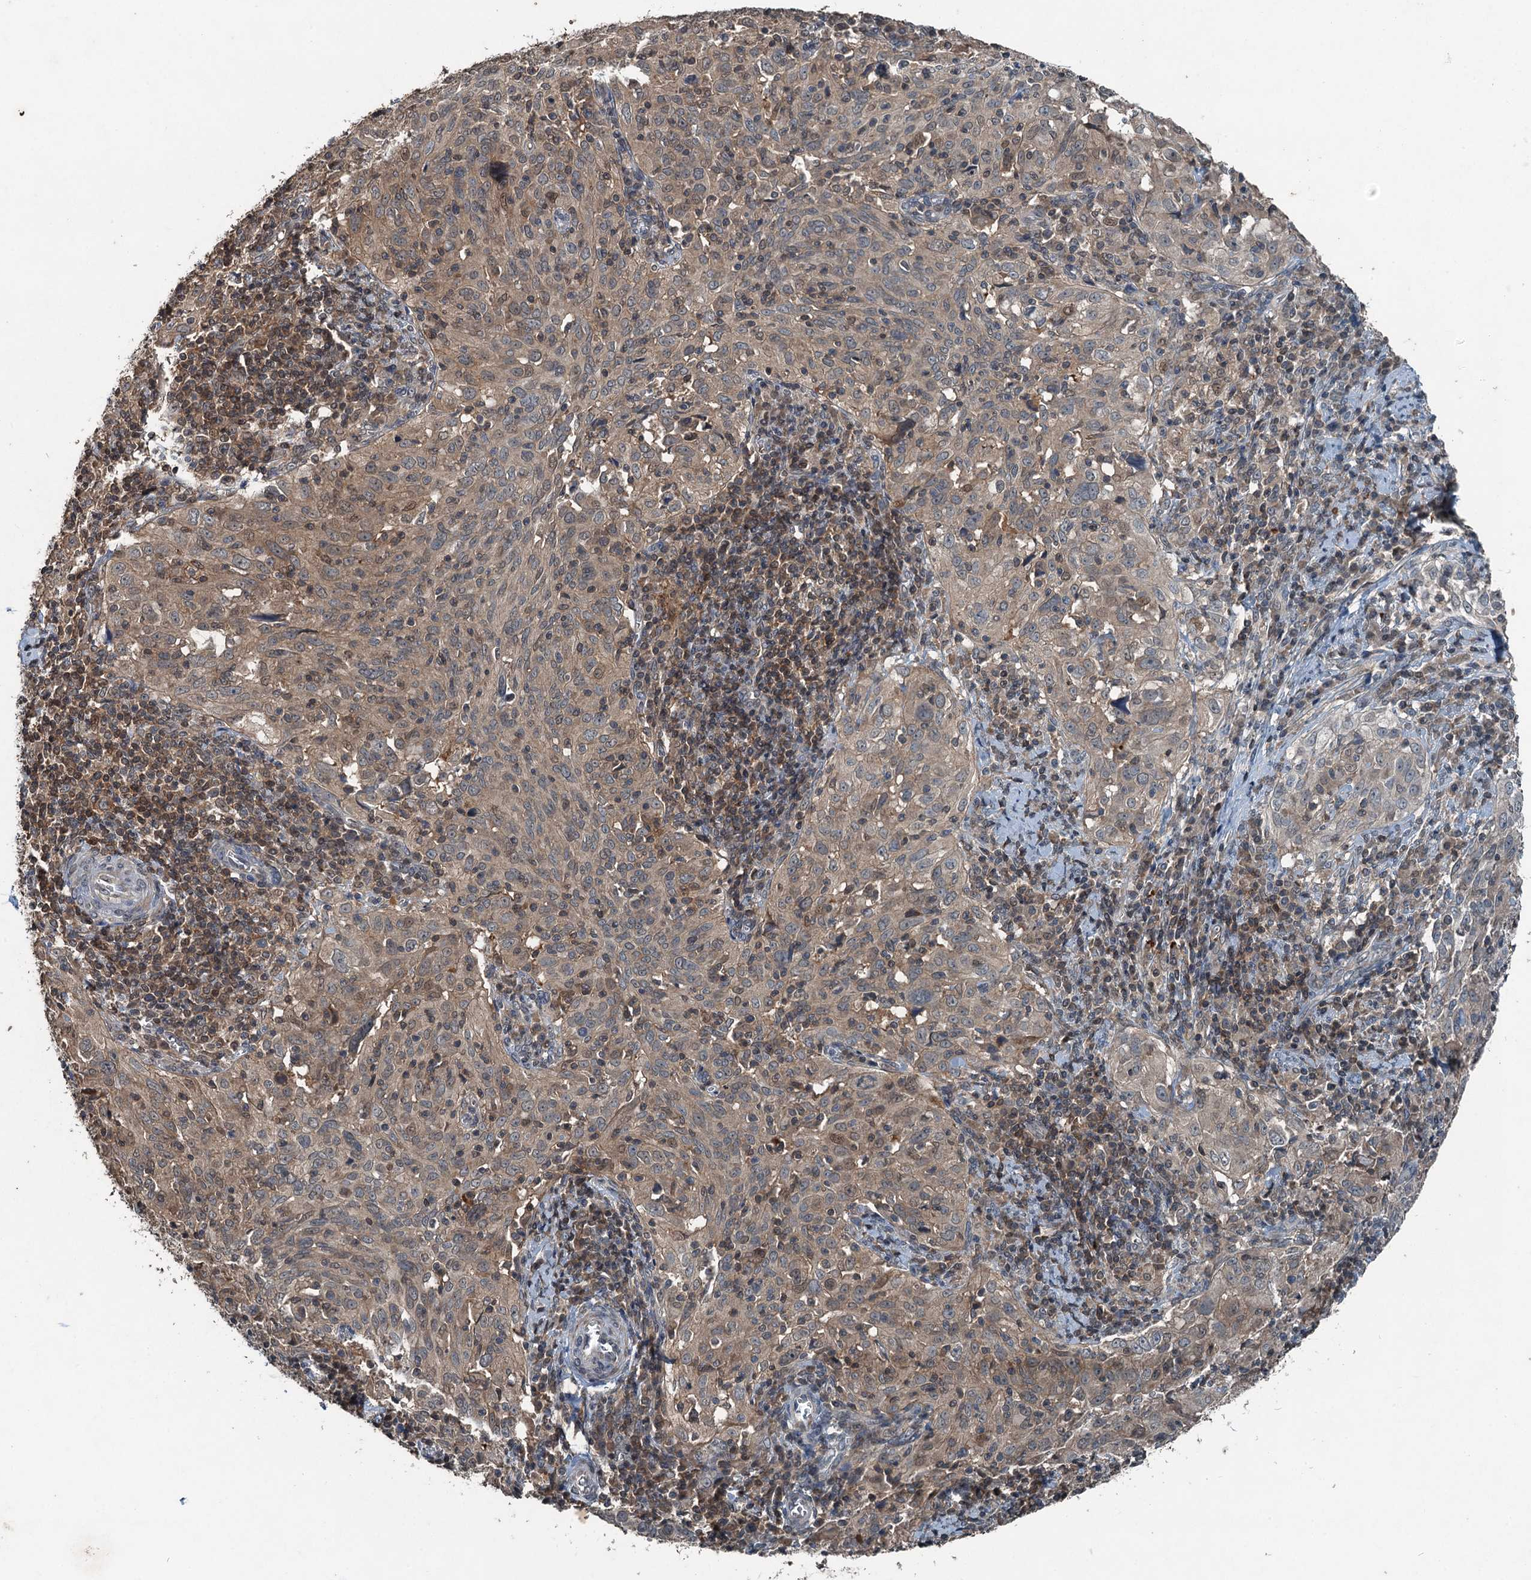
{"staining": {"intensity": "weak", "quantity": "25%-75%", "location": "cytoplasmic/membranous"}, "tissue": "cervical cancer", "cell_type": "Tumor cells", "image_type": "cancer", "snomed": [{"axis": "morphology", "description": "Normal tissue, NOS"}, {"axis": "morphology", "description": "Squamous cell carcinoma, NOS"}, {"axis": "topography", "description": "Cervix"}], "caption": "Weak cytoplasmic/membranous expression for a protein is present in about 25%-75% of tumor cells of cervical cancer (squamous cell carcinoma) using IHC.", "gene": "TCTN1", "patient": {"sex": "female", "age": 31}}